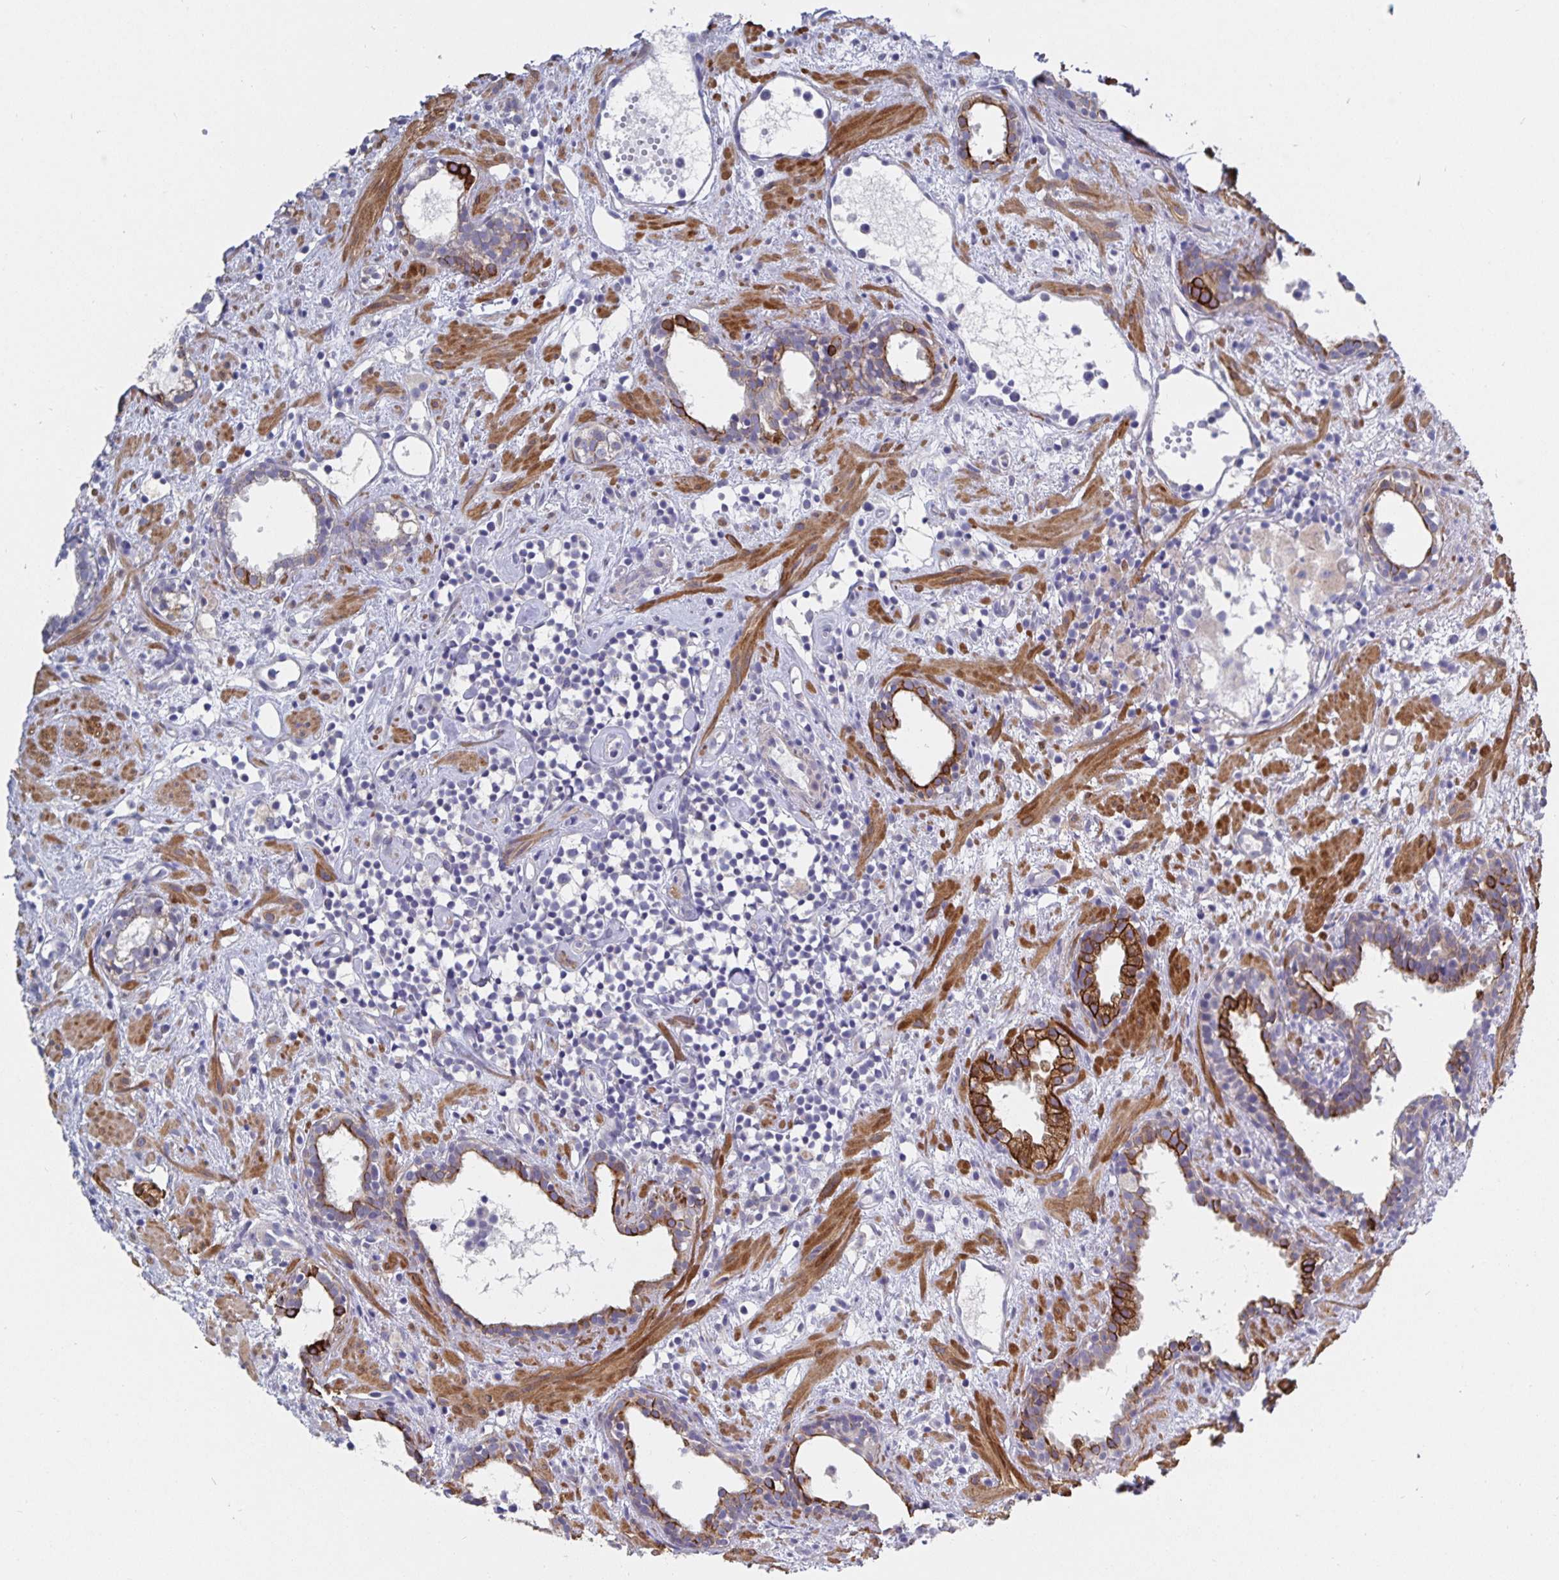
{"staining": {"intensity": "moderate", "quantity": "25%-75%", "location": "cytoplasmic/membranous"}, "tissue": "prostate cancer", "cell_type": "Tumor cells", "image_type": "cancer", "snomed": [{"axis": "morphology", "description": "Adenocarcinoma, High grade"}, {"axis": "topography", "description": "Prostate"}], "caption": "Immunohistochemistry (IHC) (DAB (3,3'-diaminobenzidine)) staining of prostate cancer (high-grade adenocarcinoma) shows moderate cytoplasmic/membranous protein staining in about 25%-75% of tumor cells.", "gene": "ZIK1", "patient": {"sex": "male", "age": 83}}